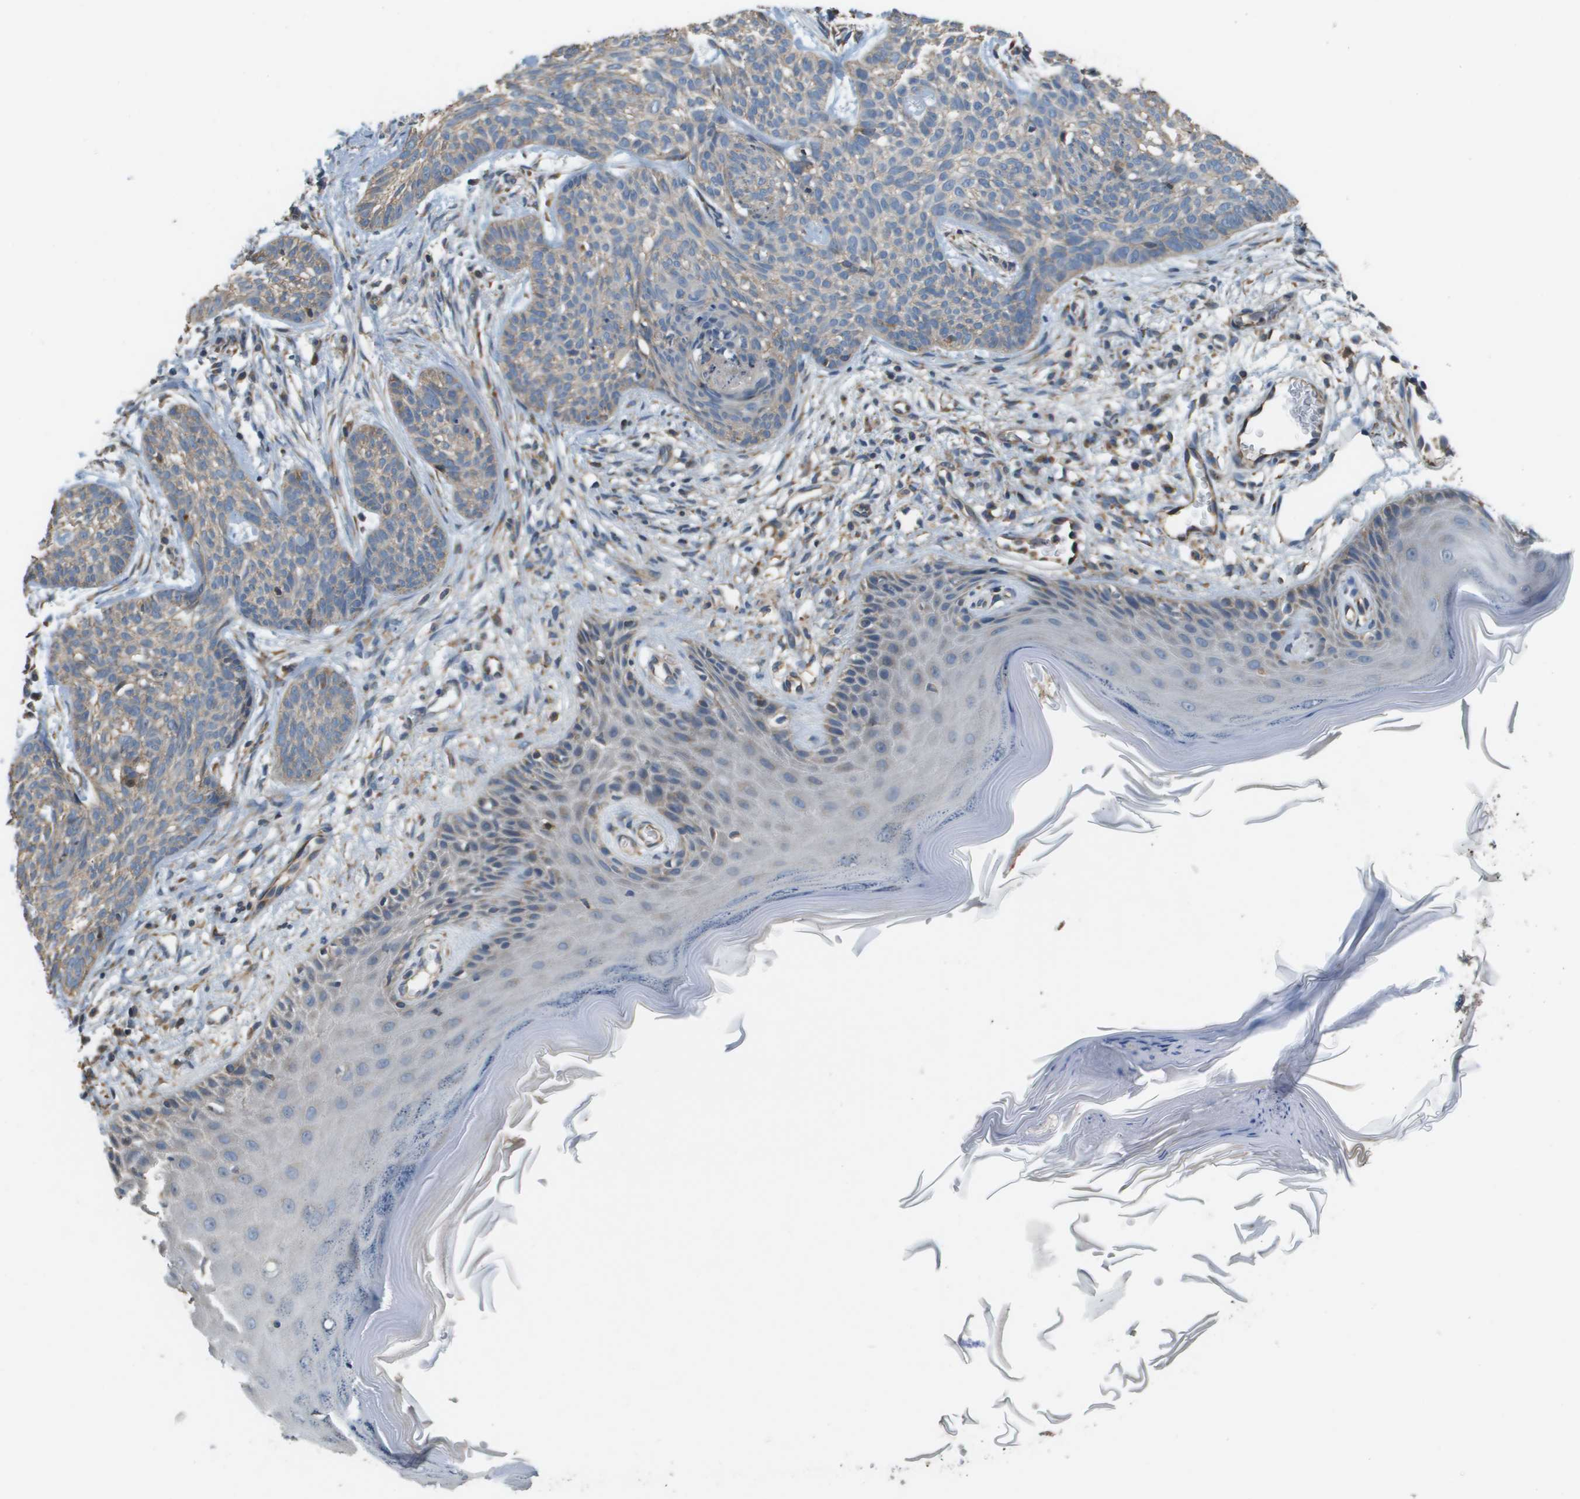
{"staining": {"intensity": "negative", "quantity": "none", "location": "none"}, "tissue": "skin cancer", "cell_type": "Tumor cells", "image_type": "cancer", "snomed": [{"axis": "morphology", "description": "Basal cell carcinoma"}, {"axis": "topography", "description": "Skin"}], "caption": "Micrograph shows no protein positivity in tumor cells of skin basal cell carcinoma tissue. (DAB immunohistochemistry (IHC) with hematoxylin counter stain).", "gene": "SAMSN1", "patient": {"sex": "female", "age": 59}}